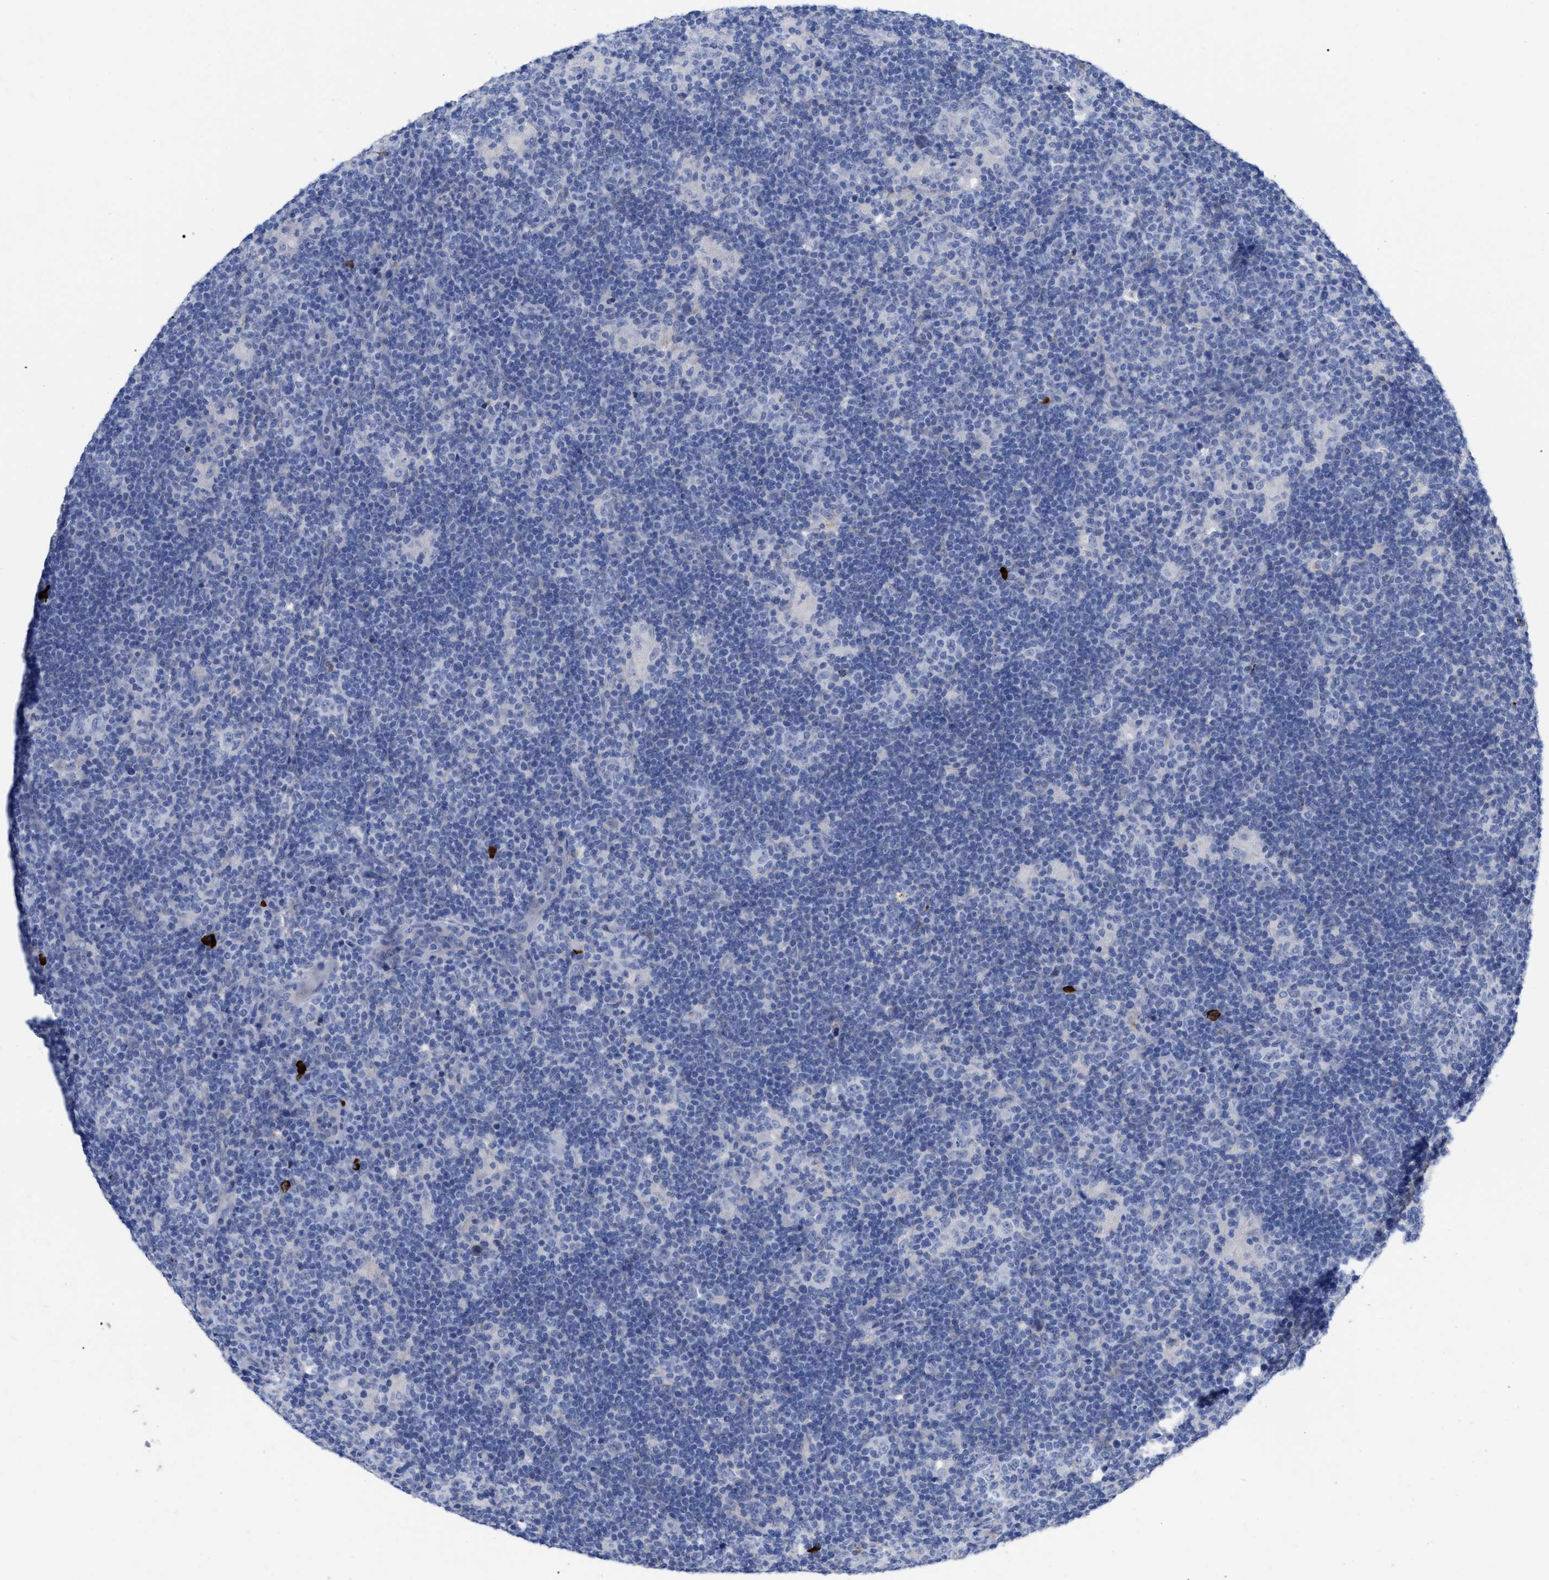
{"staining": {"intensity": "negative", "quantity": "none", "location": "none"}, "tissue": "lymphoma", "cell_type": "Tumor cells", "image_type": "cancer", "snomed": [{"axis": "morphology", "description": "Hodgkin's disease, NOS"}, {"axis": "topography", "description": "Lymph node"}], "caption": "The immunohistochemistry image has no significant expression in tumor cells of Hodgkin's disease tissue.", "gene": "IGHV5-51", "patient": {"sex": "female", "age": 57}}